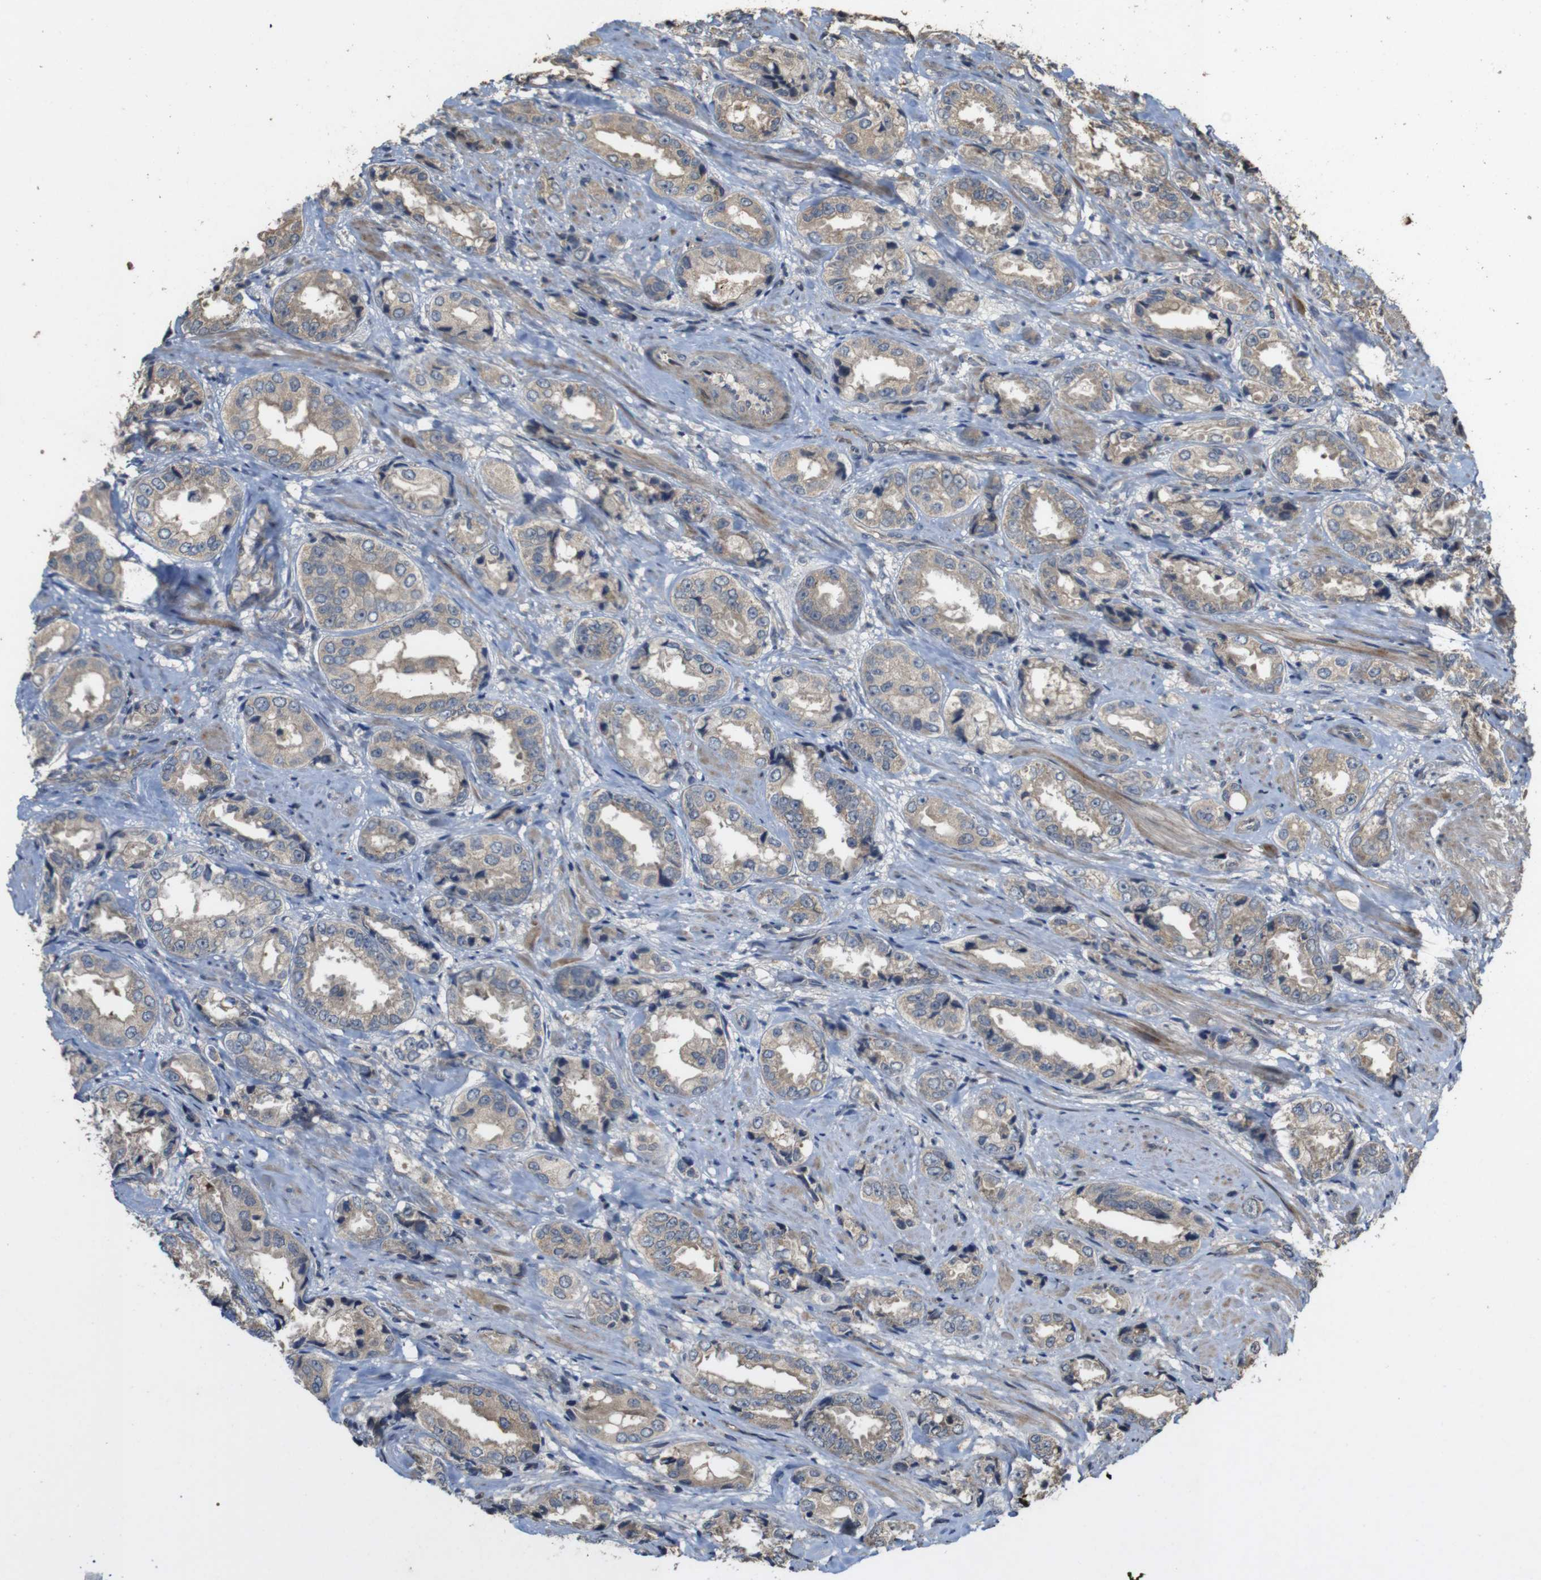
{"staining": {"intensity": "weak", "quantity": "<25%", "location": "cytoplasmic/membranous"}, "tissue": "prostate cancer", "cell_type": "Tumor cells", "image_type": "cancer", "snomed": [{"axis": "morphology", "description": "Adenocarcinoma, High grade"}, {"axis": "topography", "description": "Prostate"}], "caption": "Immunohistochemistry (IHC) image of prostate adenocarcinoma (high-grade) stained for a protein (brown), which shows no staining in tumor cells.", "gene": "PCDHB10", "patient": {"sex": "male", "age": 61}}